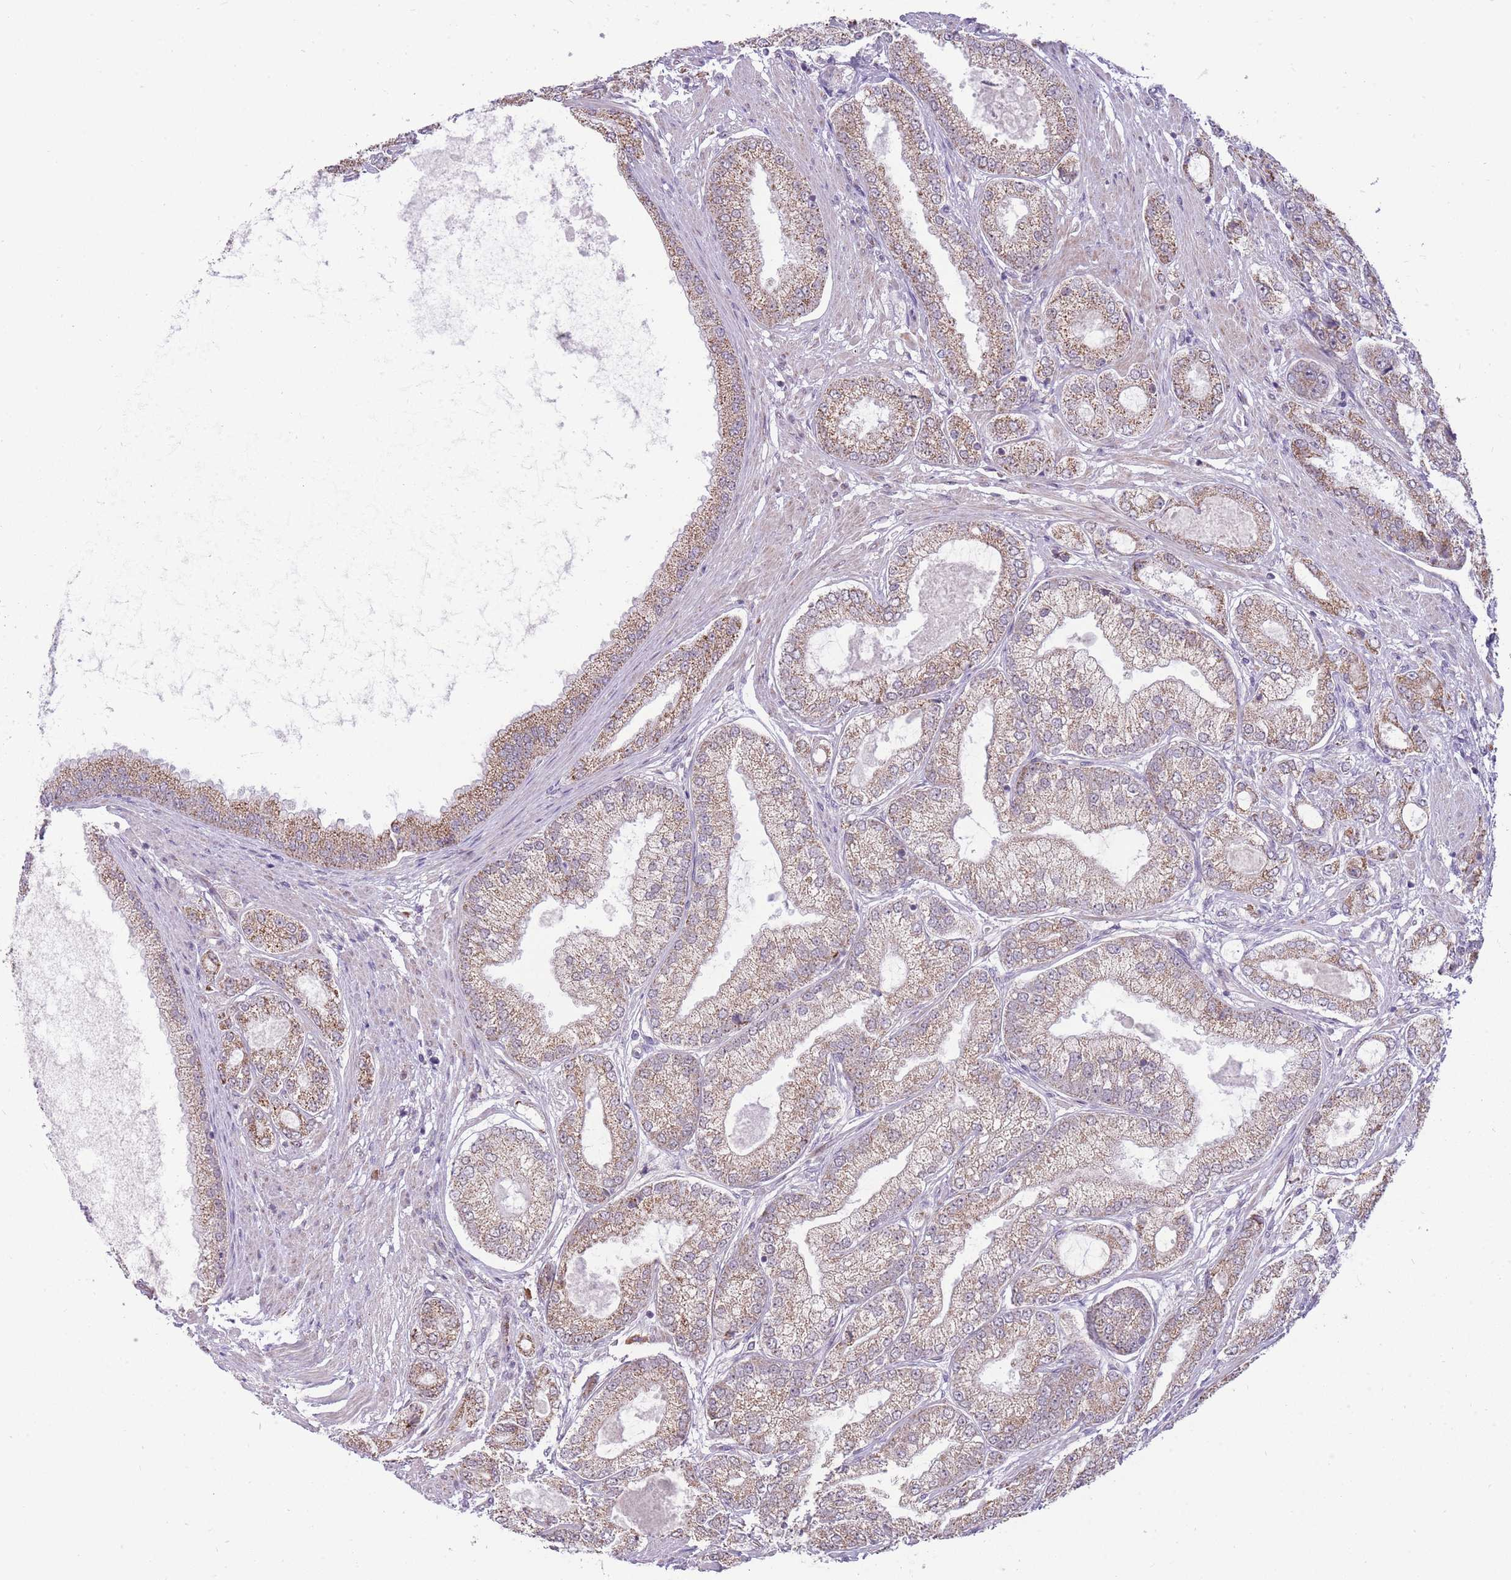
{"staining": {"intensity": "moderate", "quantity": "25%-75%", "location": "cytoplasmic/membranous"}, "tissue": "prostate cancer", "cell_type": "Tumor cells", "image_type": "cancer", "snomed": [{"axis": "morphology", "description": "Adenocarcinoma, High grade"}, {"axis": "topography", "description": "Prostate"}], "caption": "DAB (3,3'-diaminobenzidine) immunohistochemical staining of human high-grade adenocarcinoma (prostate) reveals moderate cytoplasmic/membranous protein positivity in approximately 25%-75% of tumor cells. (IHC, brightfield microscopy, high magnification).", "gene": "NELL1", "patient": {"sex": "male", "age": 71}}